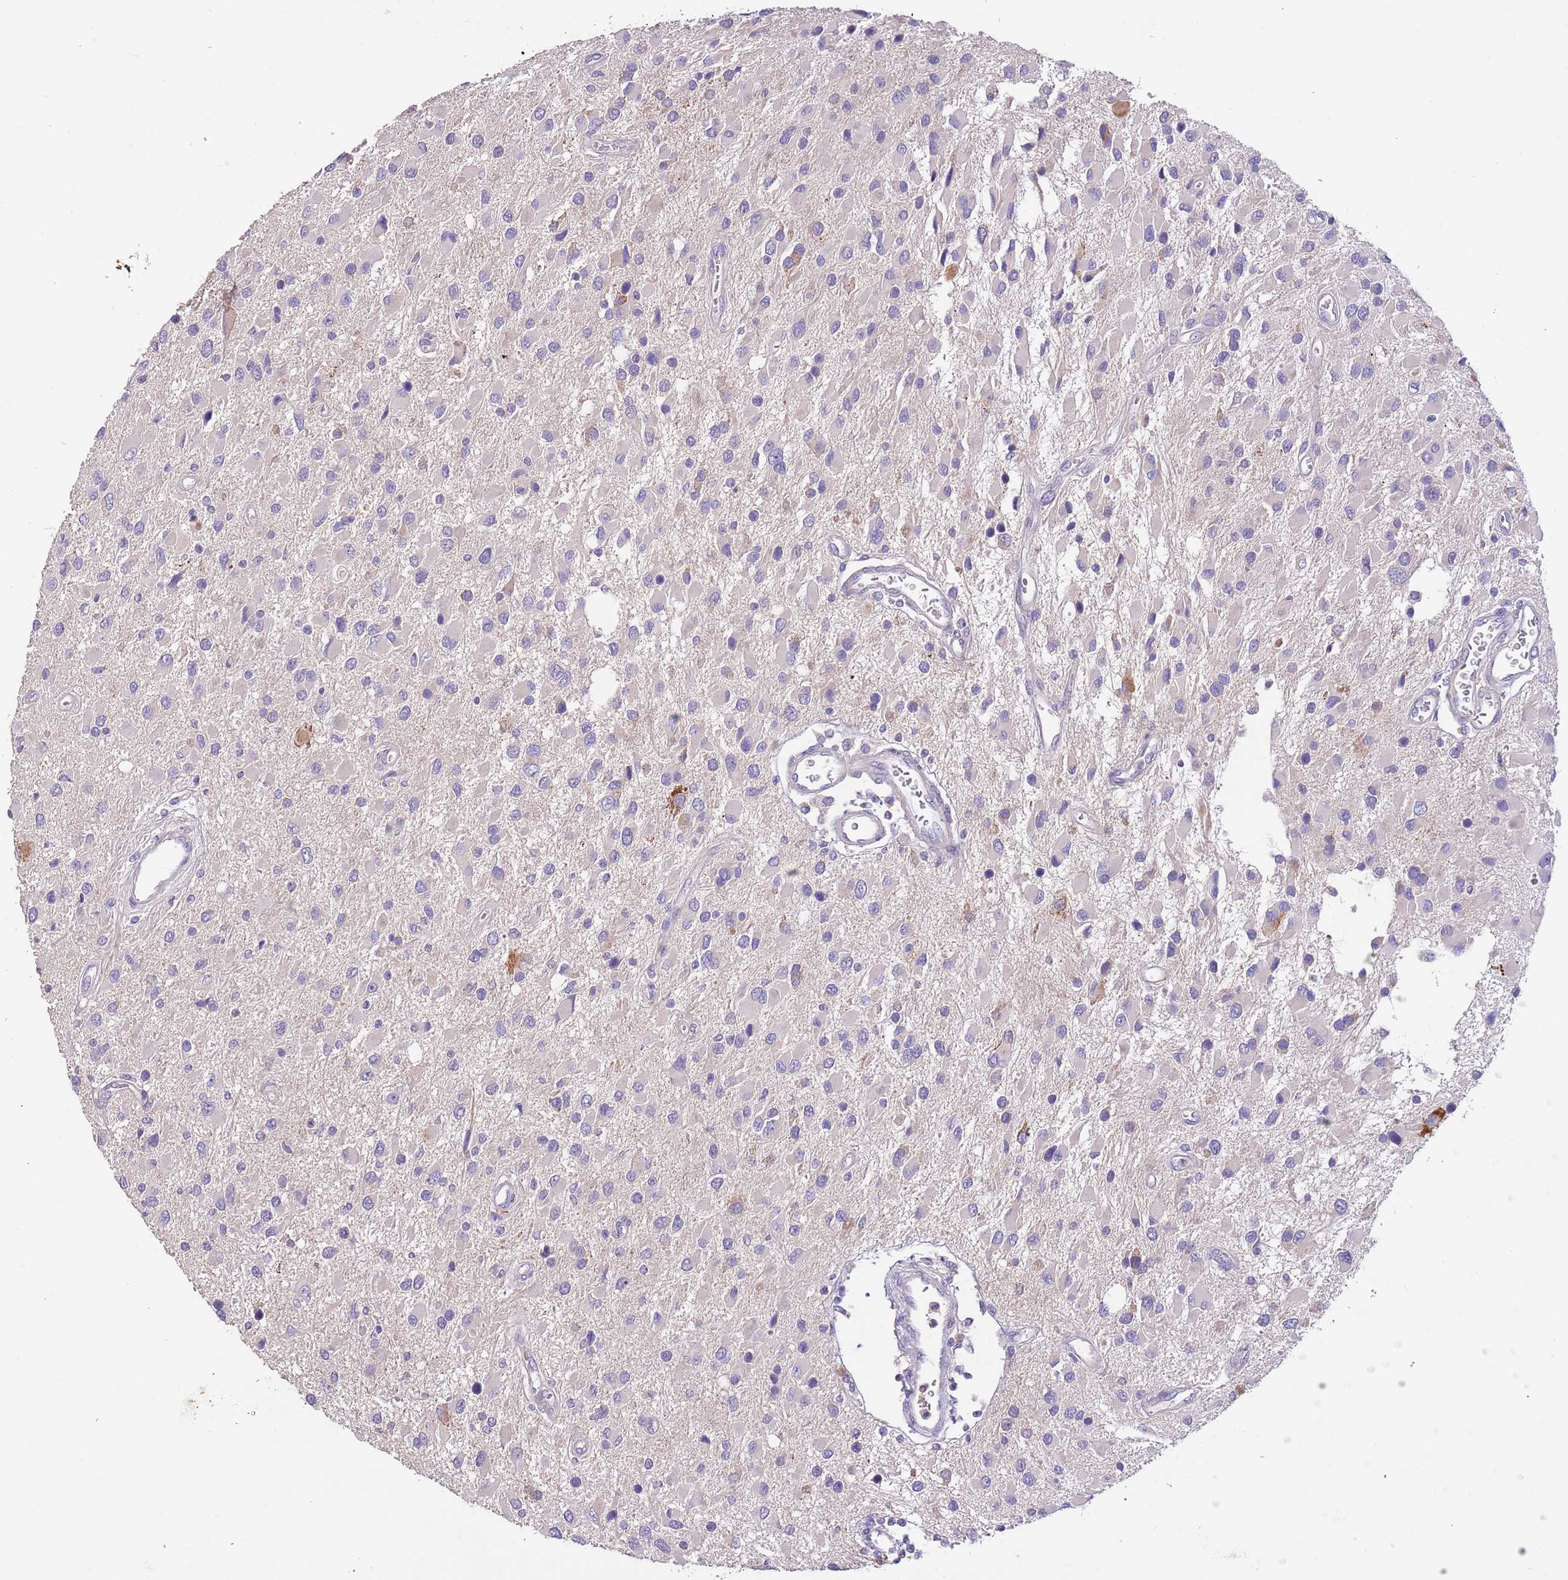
{"staining": {"intensity": "moderate", "quantity": "<25%", "location": "cytoplasmic/membranous"}, "tissue": "glioma", "cell_type": "Tumor cells", "image_type": "cancer", "snomed": [{"axis": "morphology", "description": "Glioma, malignant, High grade"}, {"axis": "topography", "description": "Brain"}], "caption": "The photomicrograph displays a brown stain indicating the presence of a protein in the cytoplasmic/membranous of tumor cells in malignant glioma (high-grade).", "gene": "ZNF658", "patient": {"sex": "male", "age": 53}}